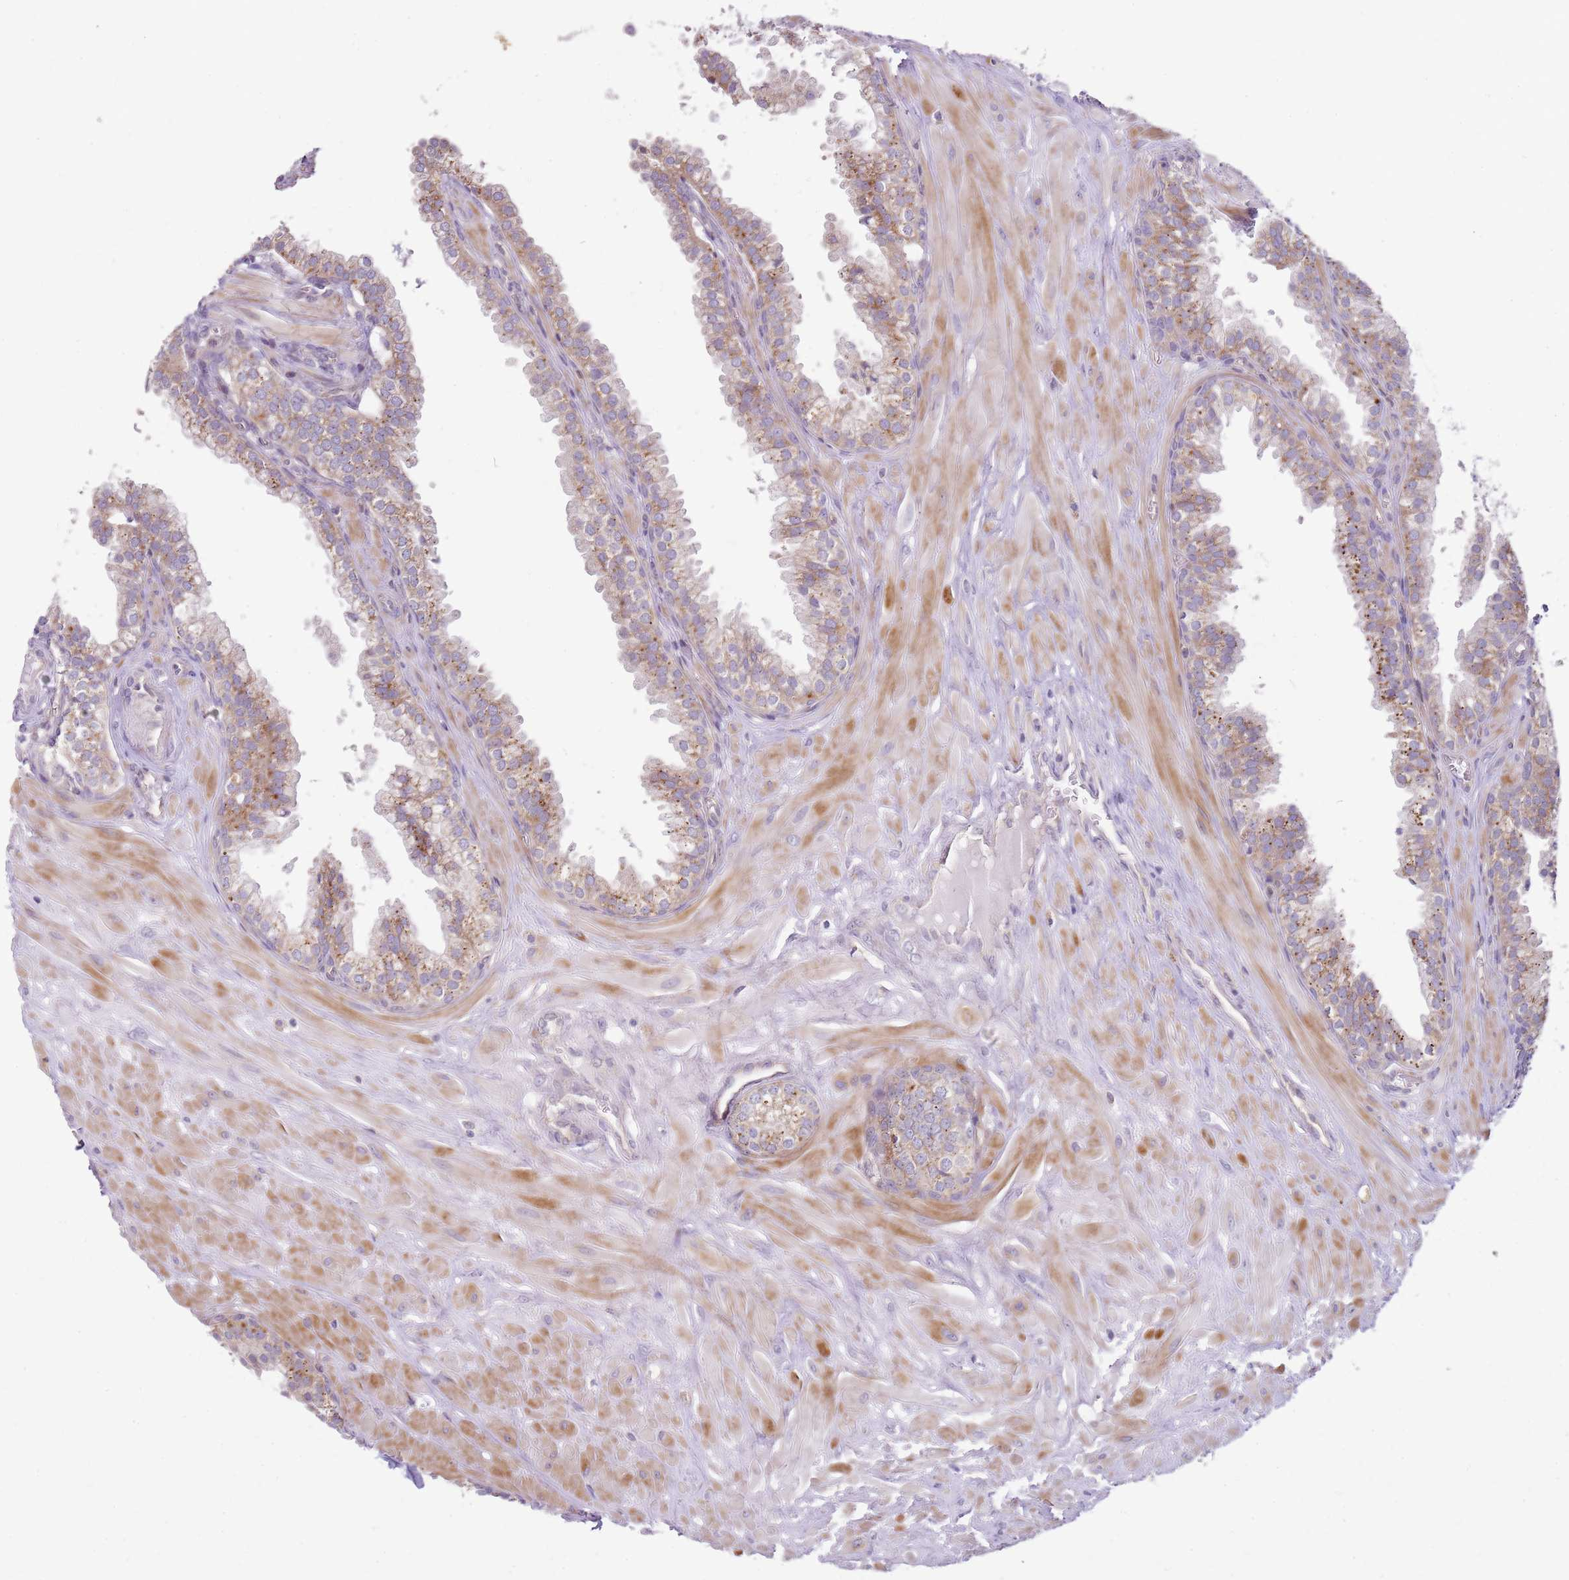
{"staining": {"intensity": "strong", "quantity": "25%-75%", "location": "cytoplasmic/membranous"}, "tissue": "prostate", "cell_type": "Glandular cells", "image_type": "normal", "snomed": [{"axis": "morphology", "description": "Normal tissue, NOS"}, {"axis": "topography", "description": "Prostate"}, {"axis": "topography", "description": "Peripheral nerve tissue"}], "caption": "Strong cytoplasmic/membranous expression for a protein is present in about 25%-75% of glandular cells of unremarkable prostate using immunohistochemistry.", "gene": "GRAP", "patient": {"sex": "male", "age": 55}}